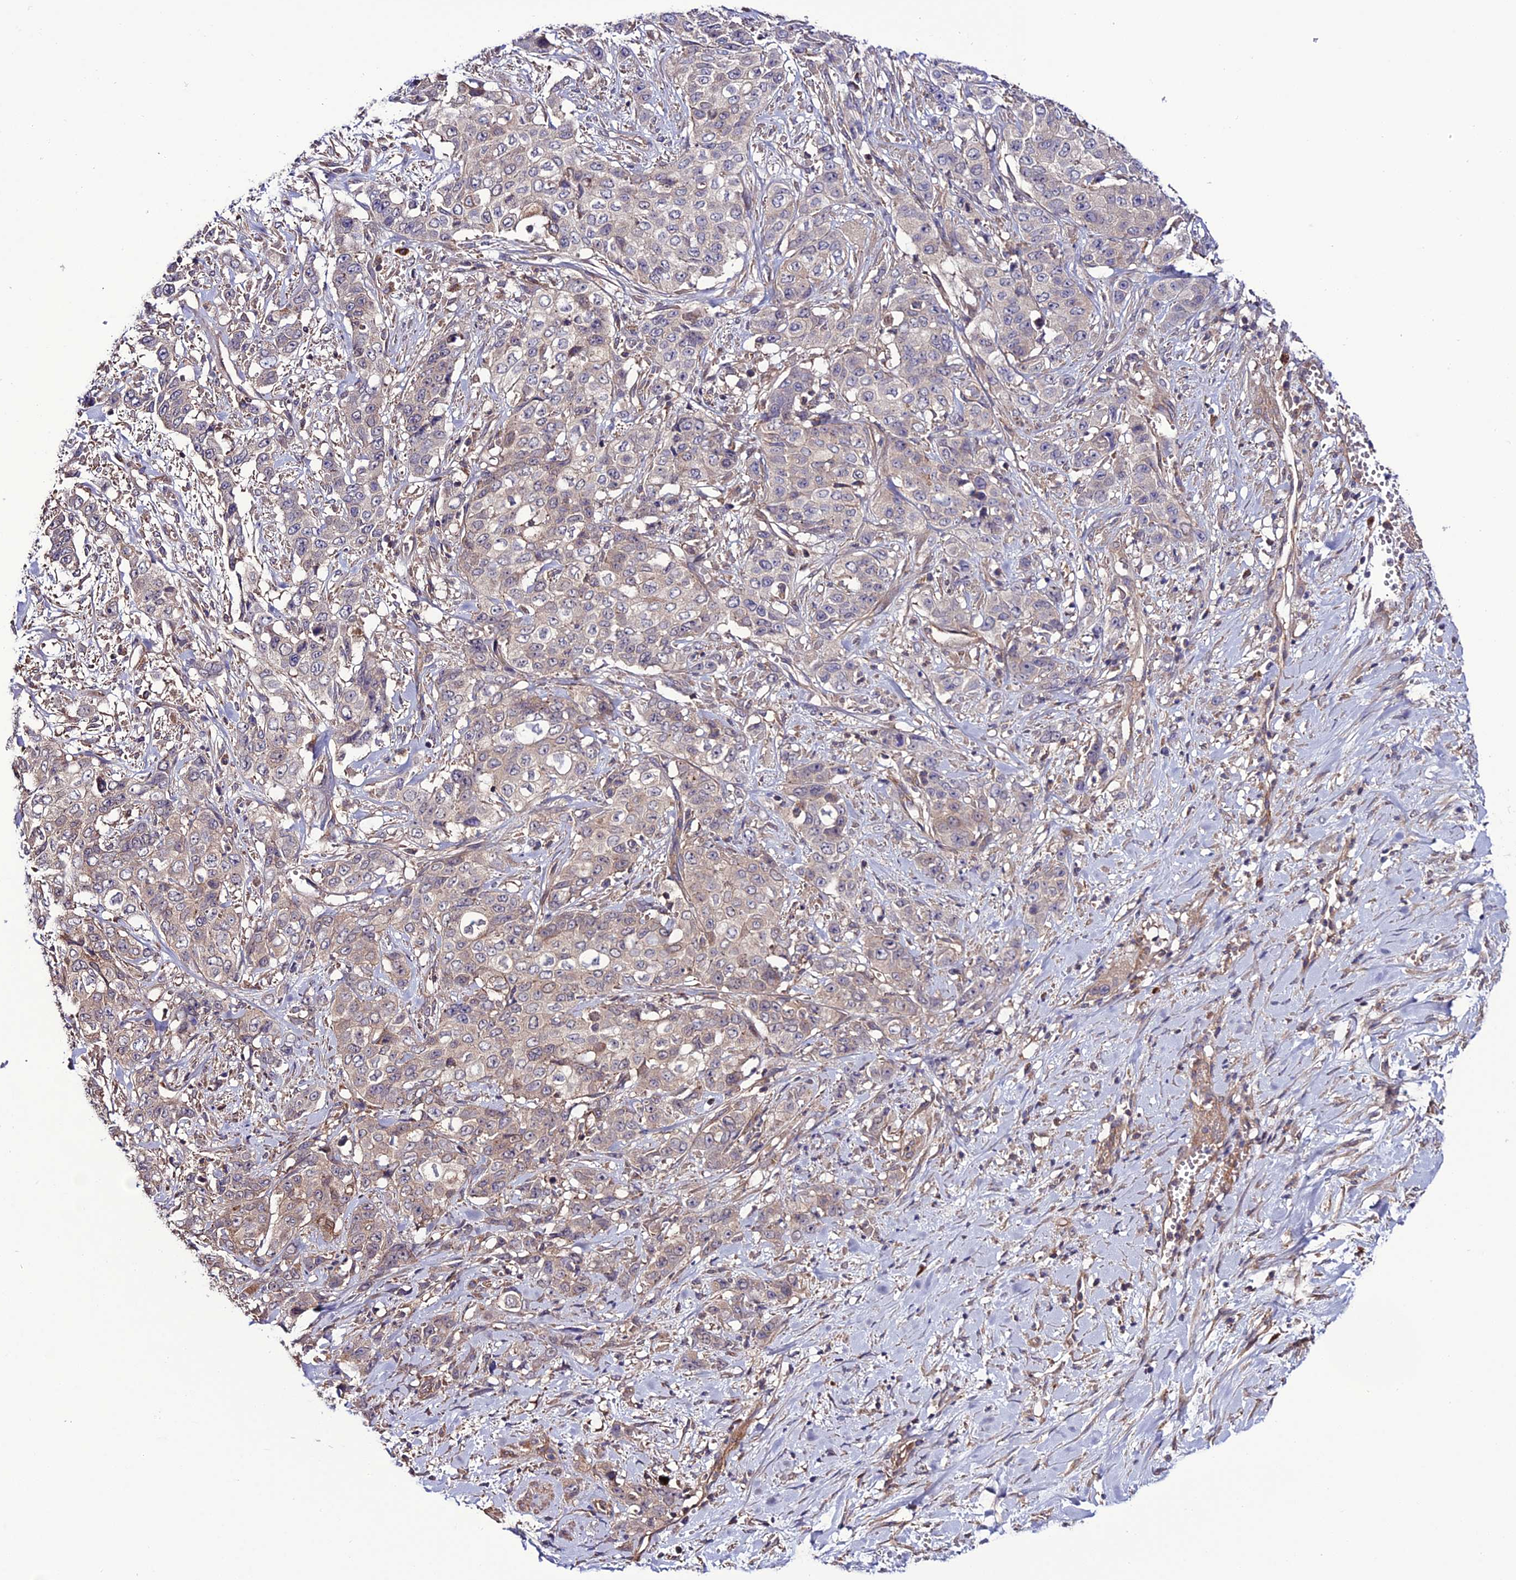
{"staining": {"intensity": "negative", "quantity": "none", "location": "none"}, "tissue": "stomach cancer", "cell_type": "Tumor cells", "image_type": "cancer", "snomed": [{"axis": "morphology", "description": "Adenocarcinoma, NOS"}, {"axis": "topography", "description": "Stomach, upper"}], "caption": "DAB (3,3'-diaminobenzidine) immunohistochemical staining of human stomach cancer displays no significant positivity in tumor cells.", "gene": "PPIL3", "patient": {"sex": "male", "age": 62}}